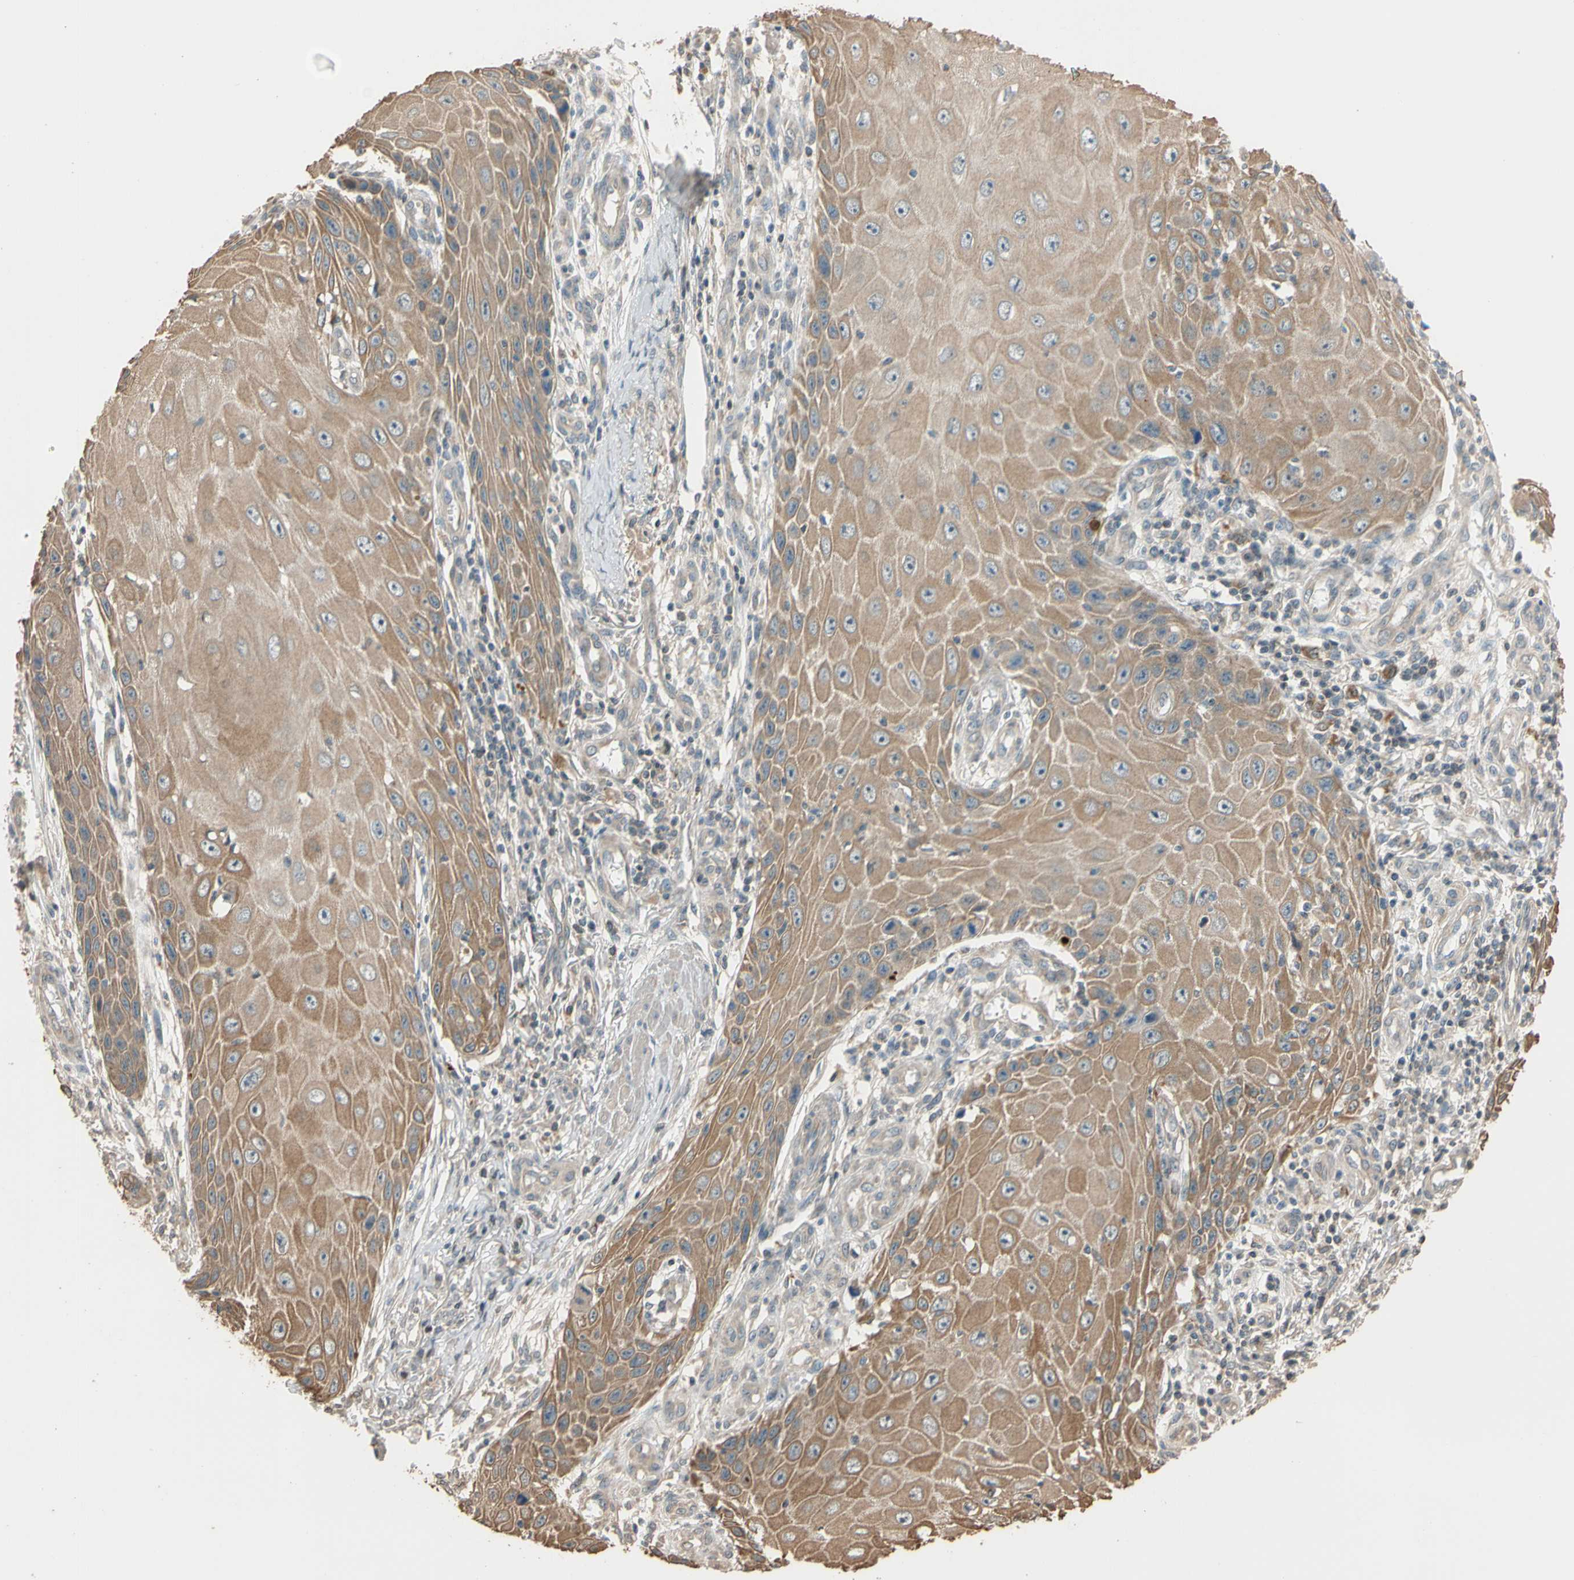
{"staining": {"intensity": "moderate", "quantity": ">75%", "location": "cytoplasmic/membranous"}, "tissue": "skin cancer", "cell_type": "Tumor cells", "image_type": "cancer", "snomed": [{"axis": "morphology", "description": "Squamous cell carcinoma, NOS"}, {"axis": "topography", "description": "Skin"}], "caption": "Tumor cells reveal medium levels of moderate cytoplasmic/membranous positivity in about >75% of cells in skin cancer (squamous cell carcinoma).", "gene": "MAP3K7", "patient": {"sex": "female", "age": 73}}